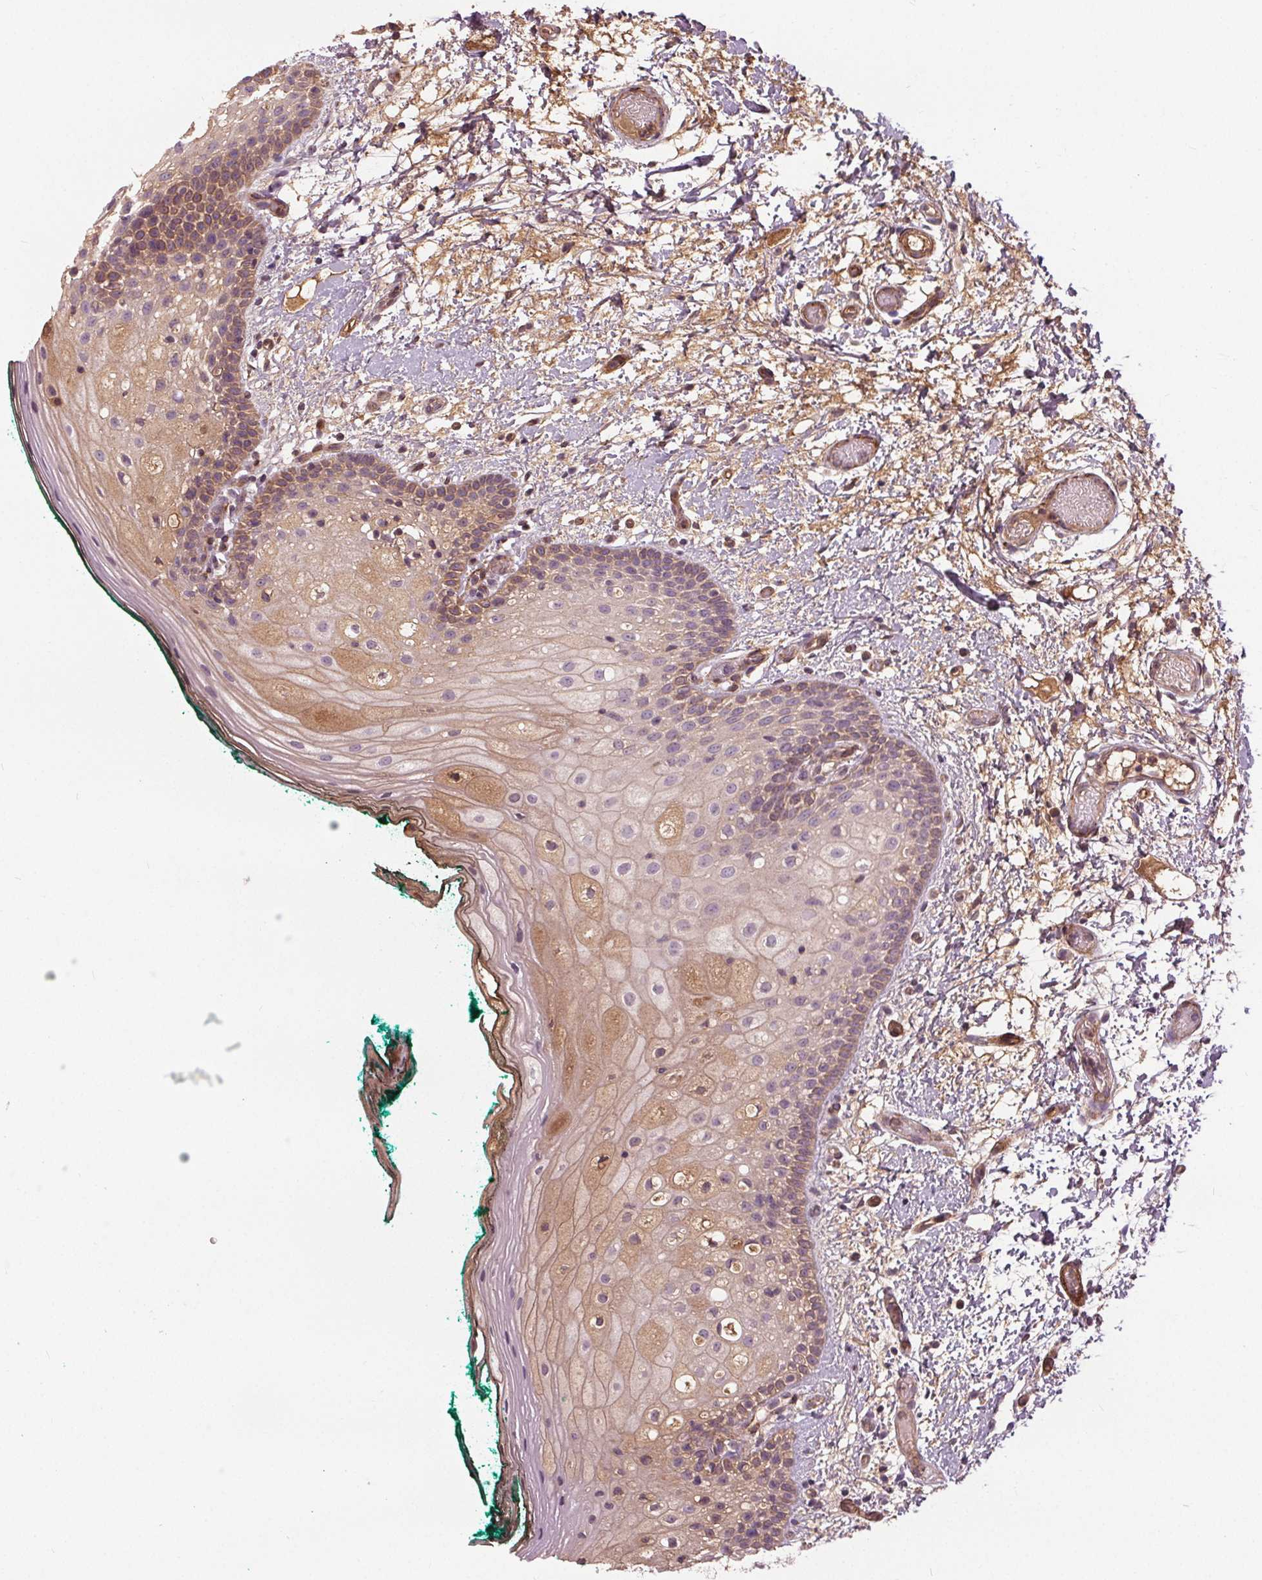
{"staining": {"intensity": "moderate", "quantity": "<25%", "location": "cytoplasmic/membranous"}, "tissue": "oral mucosa", "cell_type": "Squamous epithelial cells", "image_type": "normal", "snomed": [{"axis": "morphology", "description": "Normal tissue, NOS"}, {"axis": "topography", "description": "Oral tissue"}], "caption": "An immunohistochemistry image of benign tissue is shown. Protein staining in brown shows moderate cytoplasmic/membranous positivity in oral mucosa within squamous epithelial cells.", "gene": "PDGFD", "patient": {"sex": "female", "age": 83}}